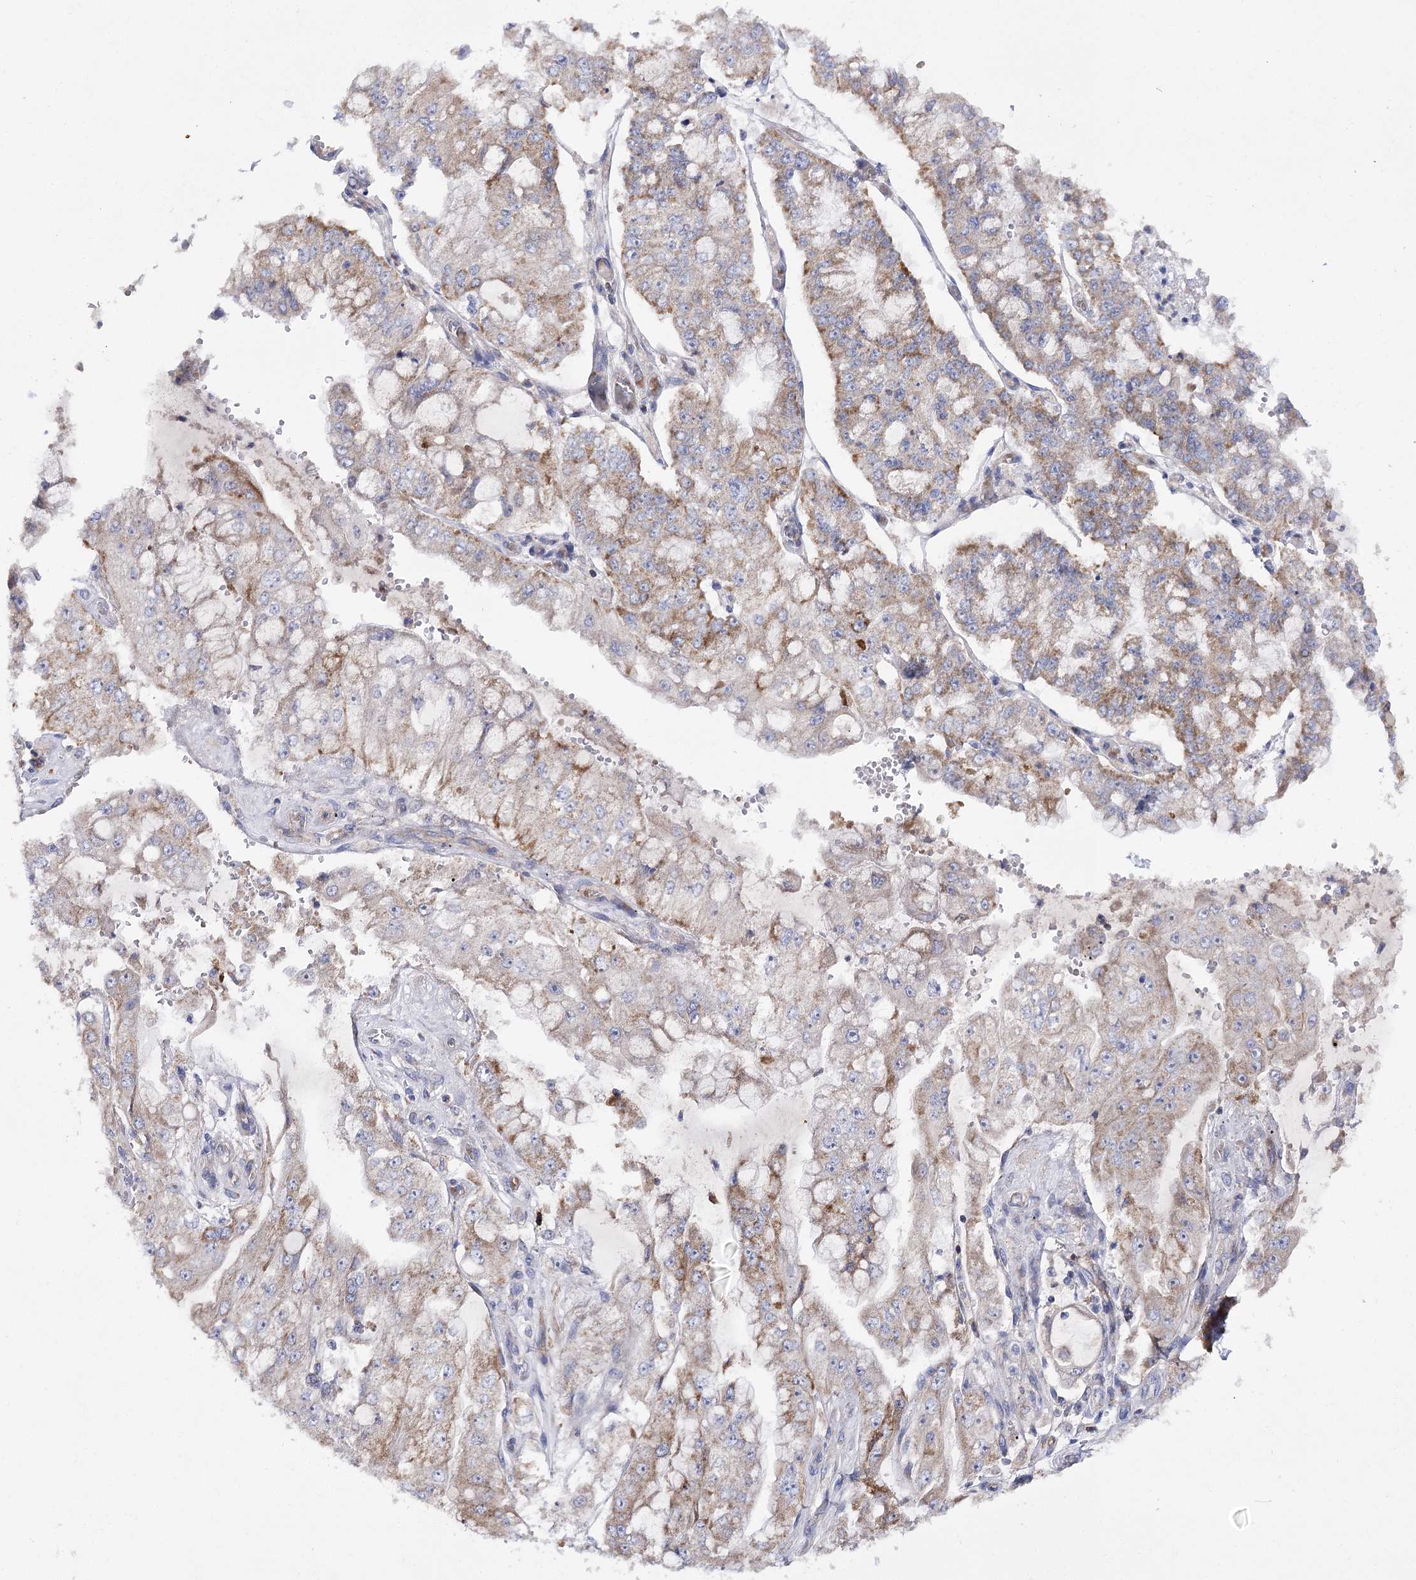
{"staining": {"intensity": "moderate", "quantity": ">75%", "location": "cytoplasmic/membranous"}, "tissue": "stomach cancer", "cell_type": "Tumor cells", "image_type": "cancer", "snomed": [{"axis": "morphology", "description": "Adenocarcinoma, NOS"}, {"axis": "topography", "description": "Stomach"}], "caption": "This is a photomicrograph of IHC staining of stomach cancer (adenocarcinoma), which shows moderate expression in the cytoplasmic/membranous of tumor cells.", "gene": "COX15", "patient": {"sex": "male", "age": 76}}